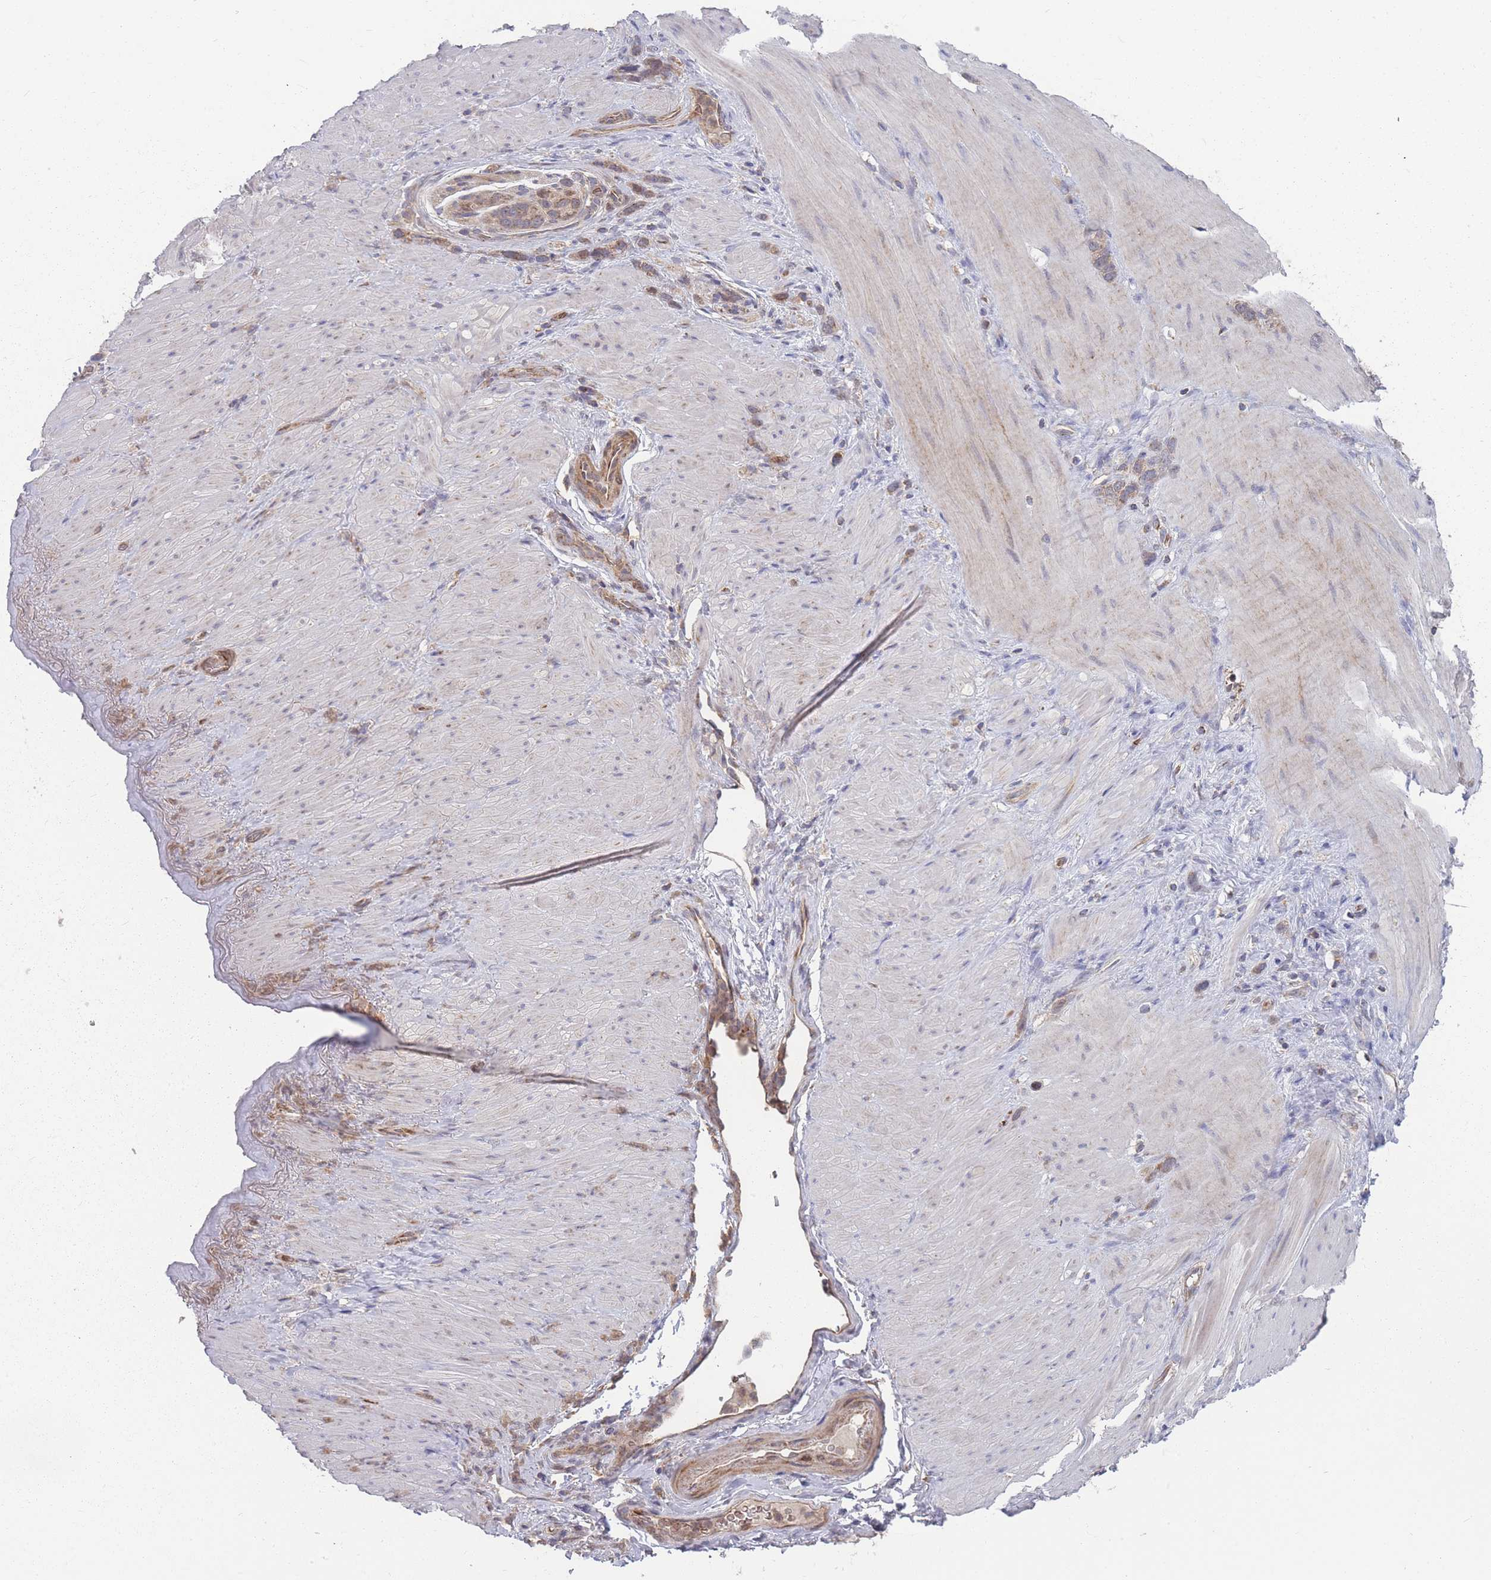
{"staining": {"intensity": "moderate", "quantity": ">75%", "location": "cytoplasmic/membranous"}, "tissue": "stomach cancer", "cell_type": "Tumor cells", "image_type": "cancer", "snomed": [{"axis": "morphology", "description": "Adenocarcinoma, NOS"}, {"axis": "topography", "description": "Stomach"}], "caption": "DAB immunohistochemical staining of human stomach cancer reveals moderate cytoplasmic/membranous protein expression in about >75% of tumor cells.", "gene": "SLC35B4", "patient": {"sex": "female", "age": 65}}